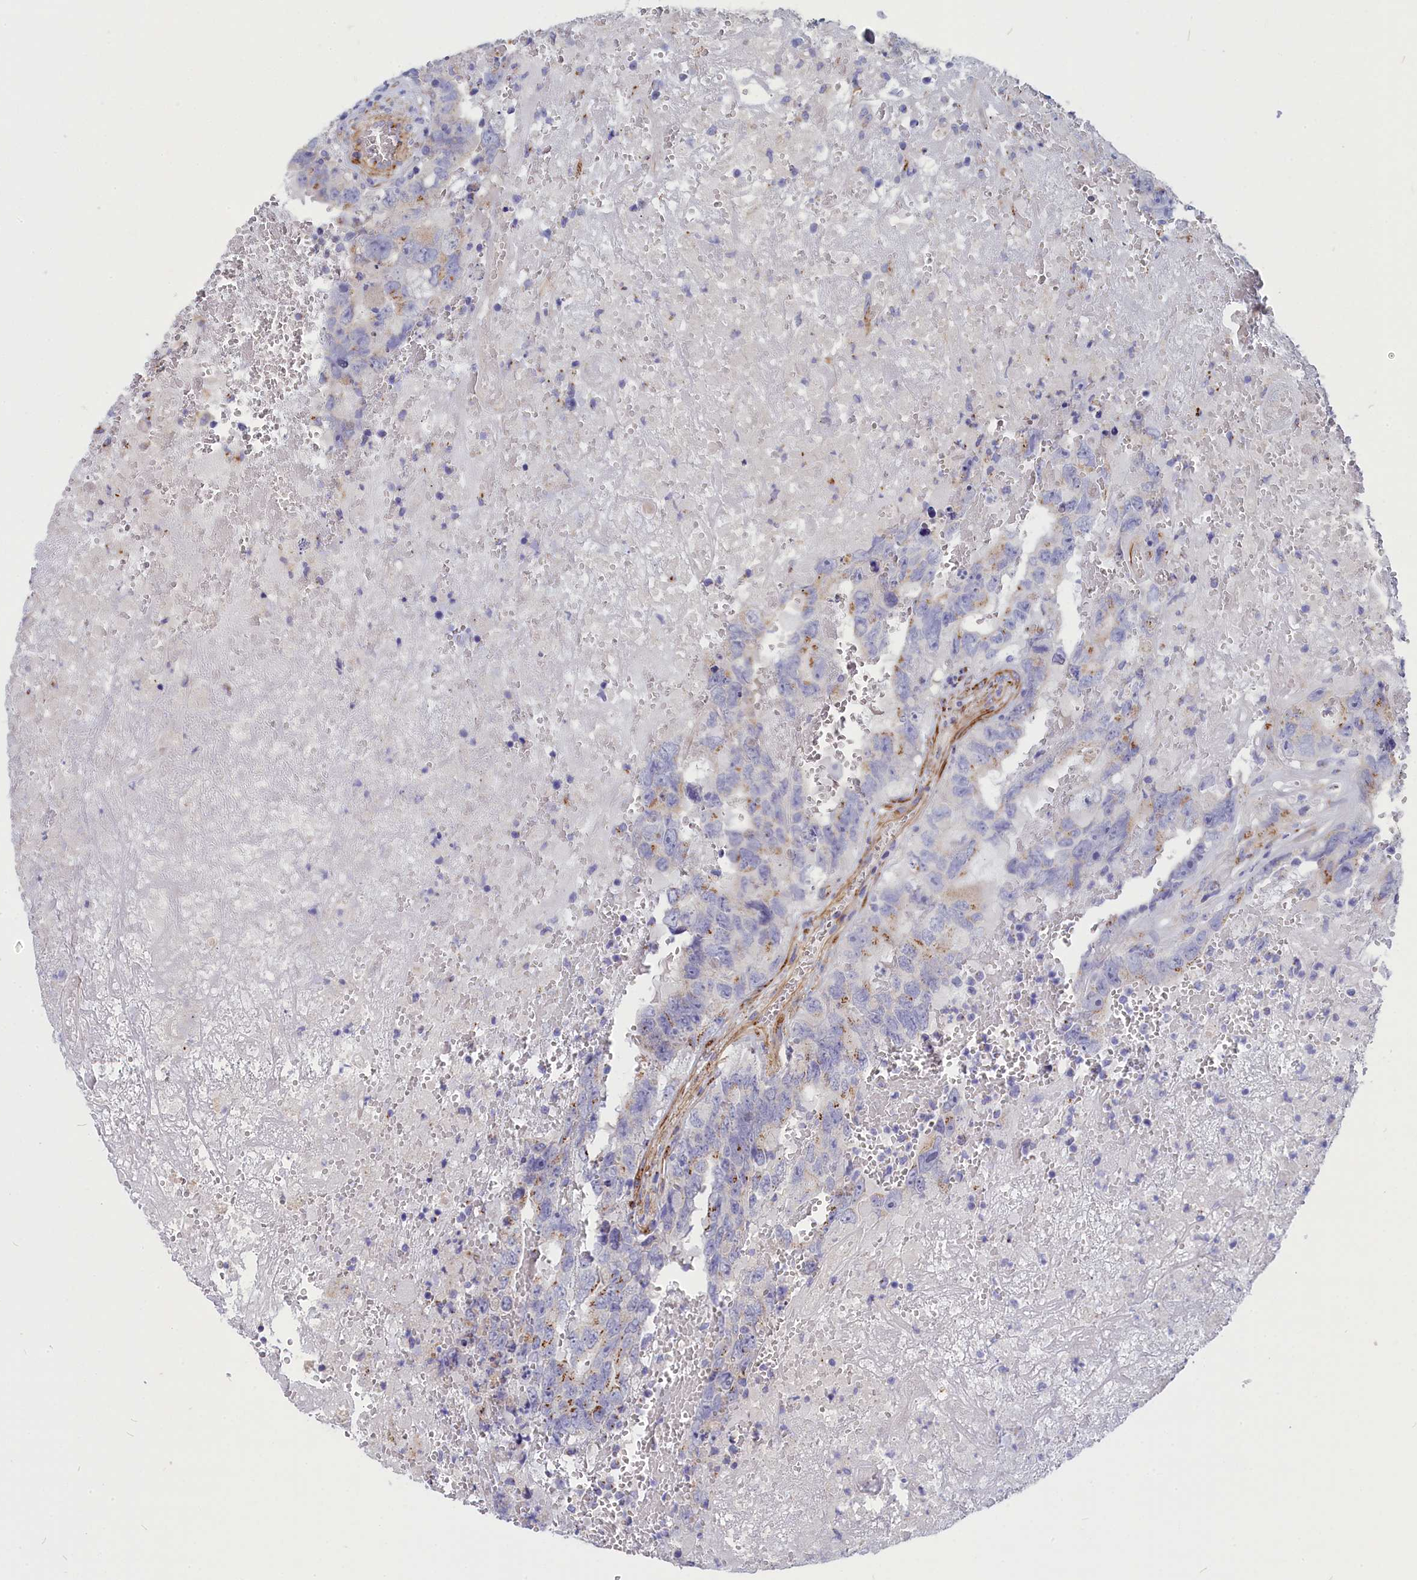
{"staining": {"intensity": "moderate", "quantity": "<25%", "location": "cytoplasmic/membranous"}, "tissue": "testis cancer", "cell_type": "Tumor cells", "image_type": "cancer", "snomed": [{"axis": "morphology", "description": "Carcinoma, Embryonal, NOS"}, {"axis": "topography", "description": "Testis"}], "caption": "A low amount of moderate cytoplasmic/membranous expression is seen in approximately <25% of tumor cells in testis cancer tissue.", "gene": "TUBGCP4", "patient": {"sex": "male", "age": 45}}